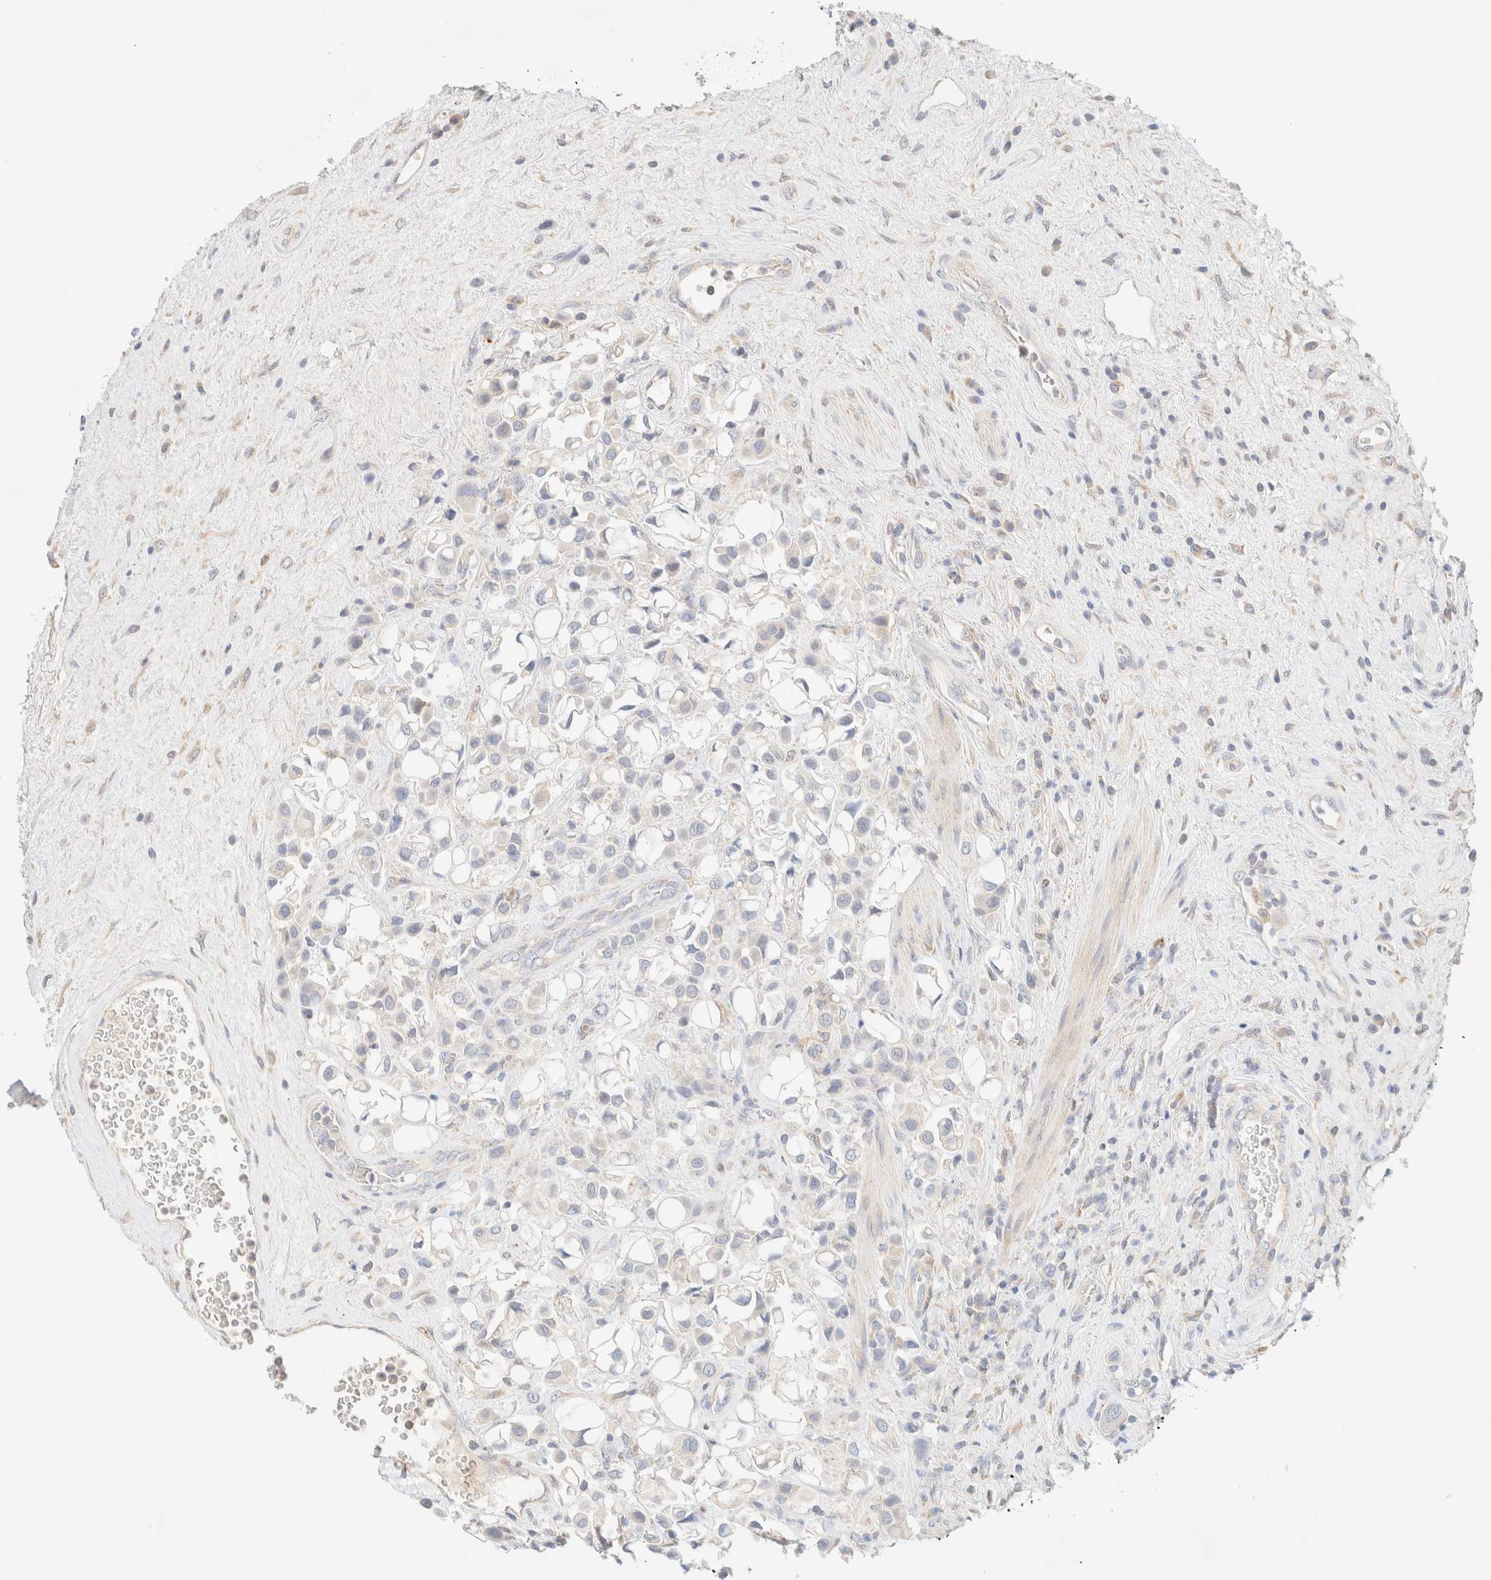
{"staining": {"intensity": "negative", "quantity": "none", "location": "none"}, "tissue": "urothelial cancer", "cell_type": "Tumor cells", "image_type": "cancer", "snomed": [{"axis": "morphology", "description": "Urothelial carcinoma, High grade"}, {"axis": "topography", "description": "Urinary bladder"}], "caption": "The image shows no staining of tumor cells in high-grade urothelial carcinoma.", "gene": "SARM1", "patient": {"sex": "male", "age": 50}}